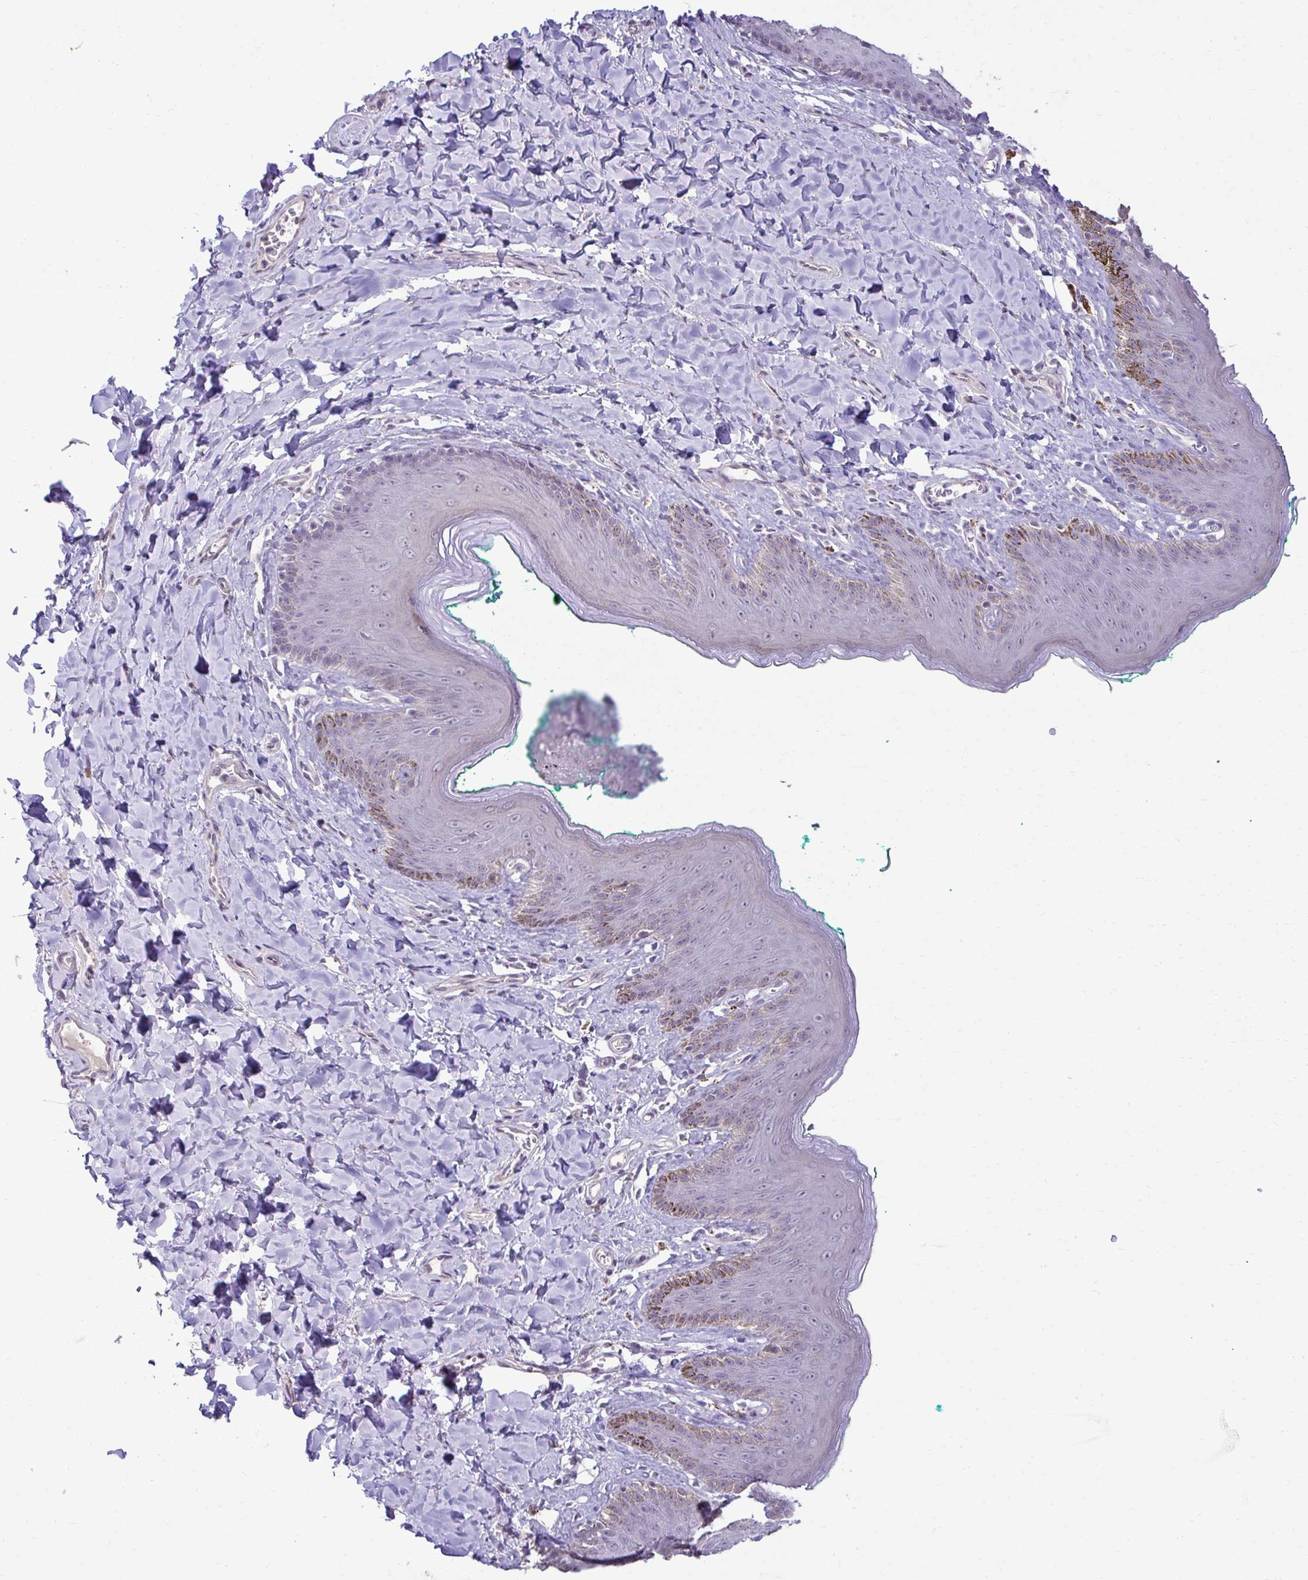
{"staining": {"intensity": "moderate", "quantity": "<25%", "location": "cytoplasmic/membranous"}, "tissue": "skin", "cell_type": "Epidermal cells", "image_type": "normal", "snomed": [{"axis": "morphology", "description": "Normal tissue, NOS"}, {"axis": "topography", "description": "Vulva"}, {"axis": "topography", "description": "Peripheral nerve tissue"}], "caption": "Immunohistochemistry (IHC) photomicrograph of normal skin: human skin stained using immunohistochemistry demonstrates low levels of moderate protein expression localized specifically in the cytoplasmic/membranous of epidermal cells, appearing as a cytoplasmic/membranous brown color.", "gene": "SLC30A3", "patient": {"sex": "female", "age": 66}}